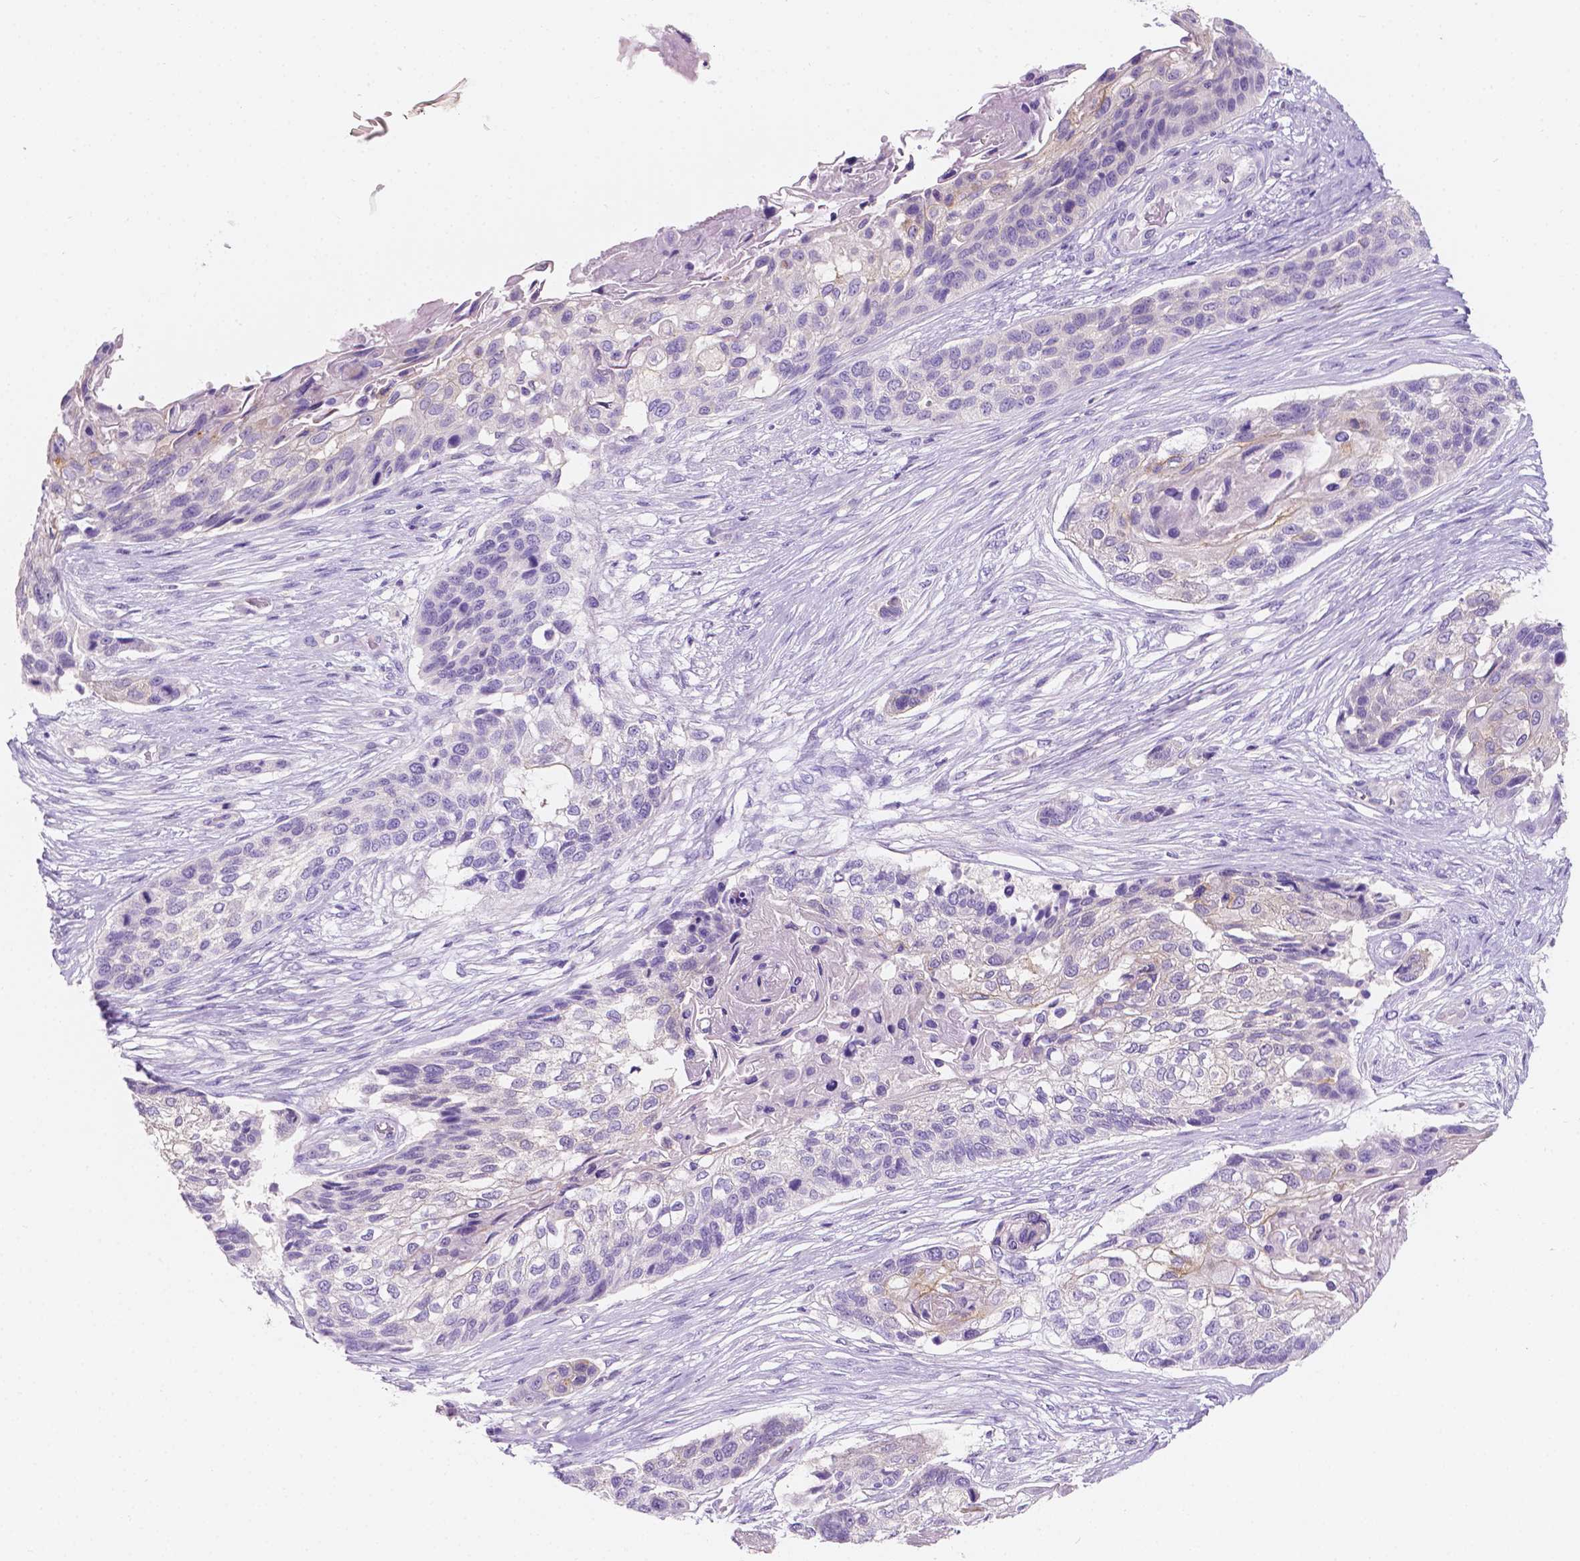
{"staining": {"intensity": "negative", "quantity": "none", "location": "none"}, "tissue": "lung cancer", "cell_type": "Tumor cells", "image_type": "cancer", "snomed": [{"axis": "morphology", "description": "Squamous cell carcinoma, NOS"}, {"axis": "topography", "description": "Lung"}], "caption": "High power microscopy micrograph of an IHC micrograph of squamous cell carcinoma (lung), revealing no significant expression in tumor cells.", "gene": "SIRT2", "patient": {"sex": "male", "age": 69}}